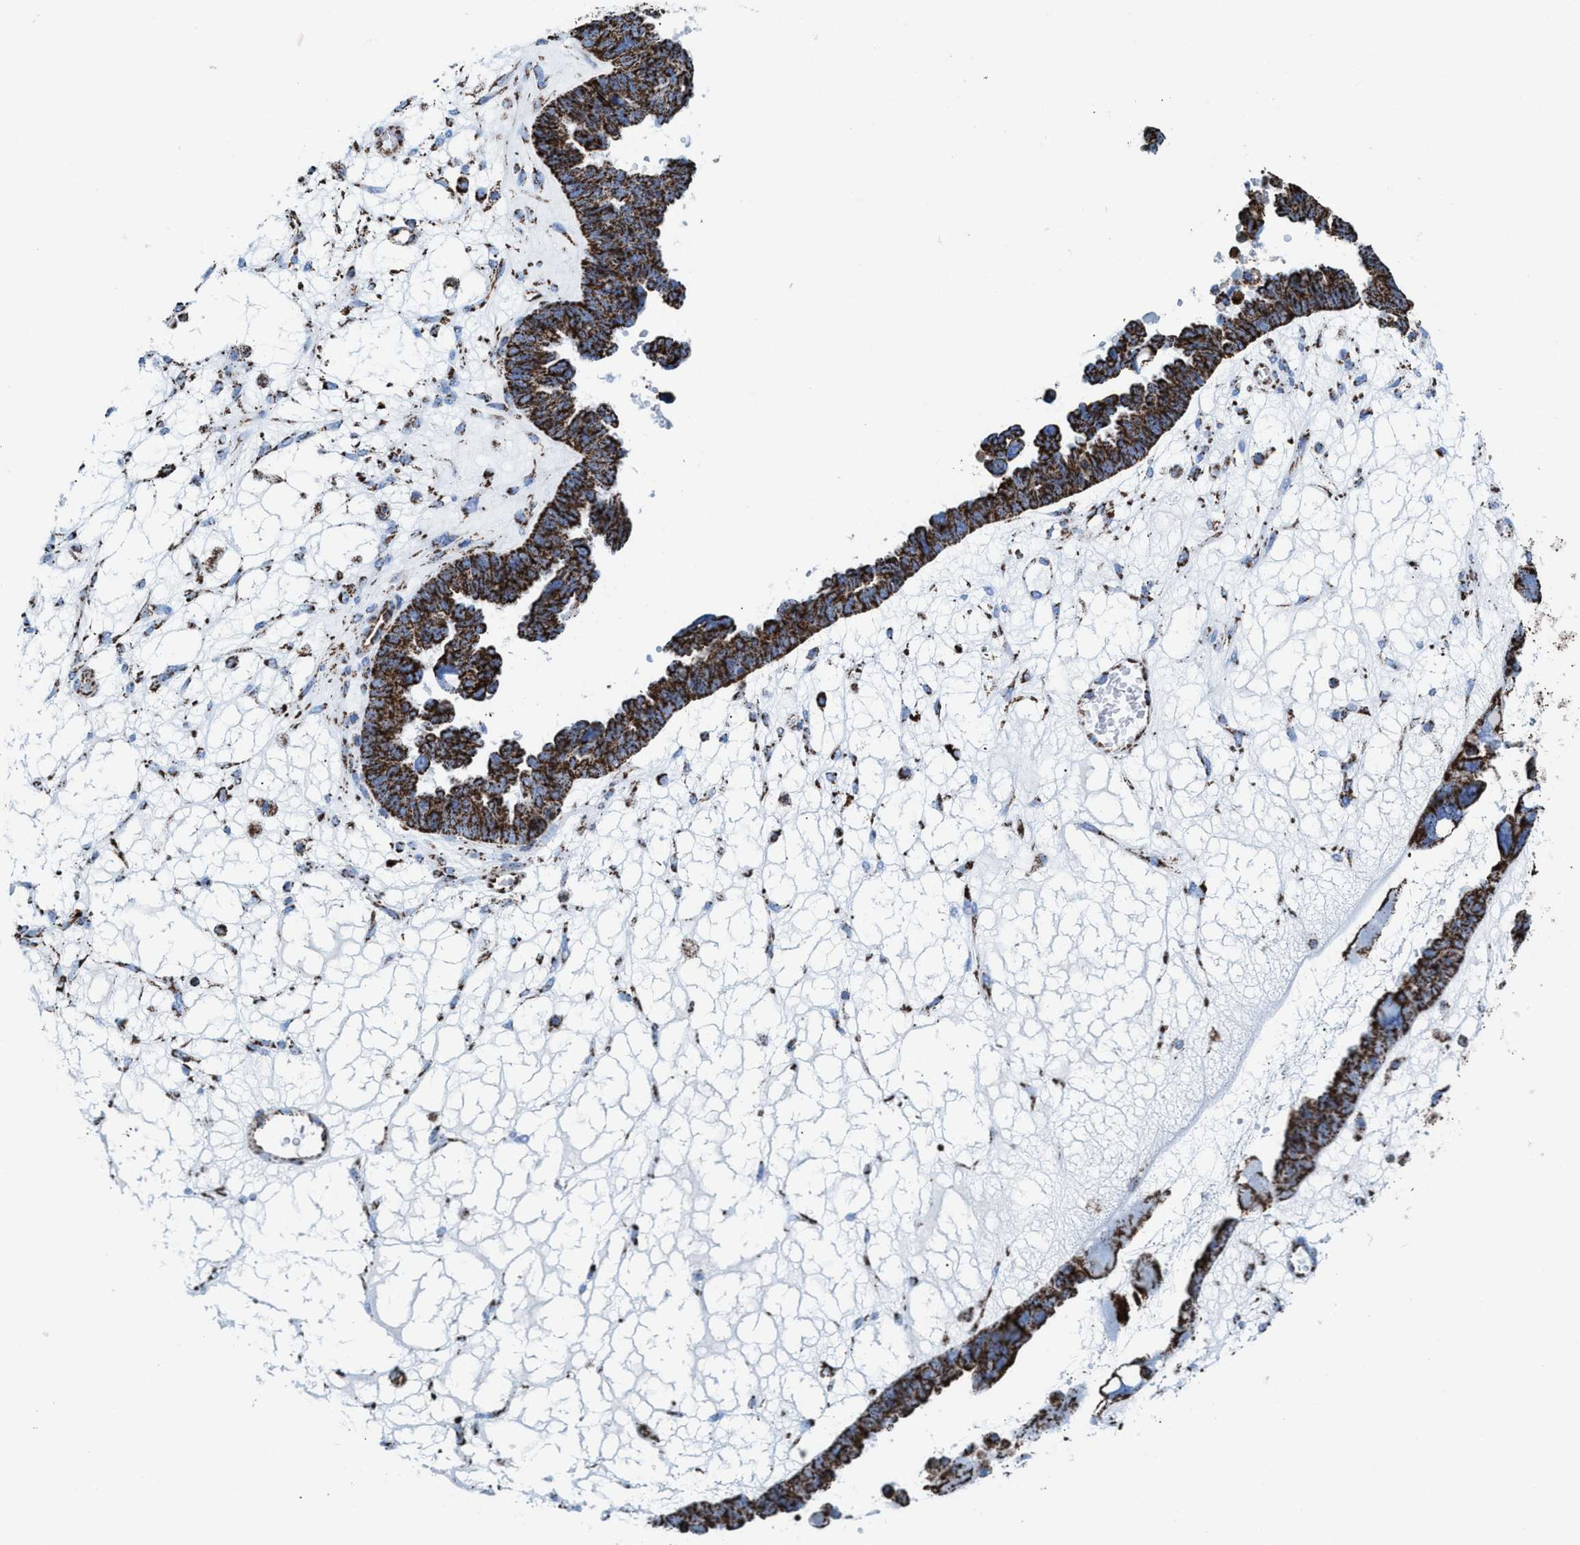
{"staining": {"intensity": "strong", "quantity": ">75%", "location": "cytoplasmic/membranous"}, "tissue": "ovarian cancer", "cell_type": "Tumor cells", "image_type": "cancer", "snomed": [{"axis": "morphology", "description": "Cystadenocarcinoma, serous, NOS"}, {"axis": "topography", "description": "Ovary"}], "caption": "A high-resolution image shows immunohistochemistry (IHC) staining of ovarian cancer, which exhibits strong cytoplasmic/membranous positivity in about >75% of tumor cells.", "gene": "ECHS1", "patient": {"sex": "female", "age": 79}}